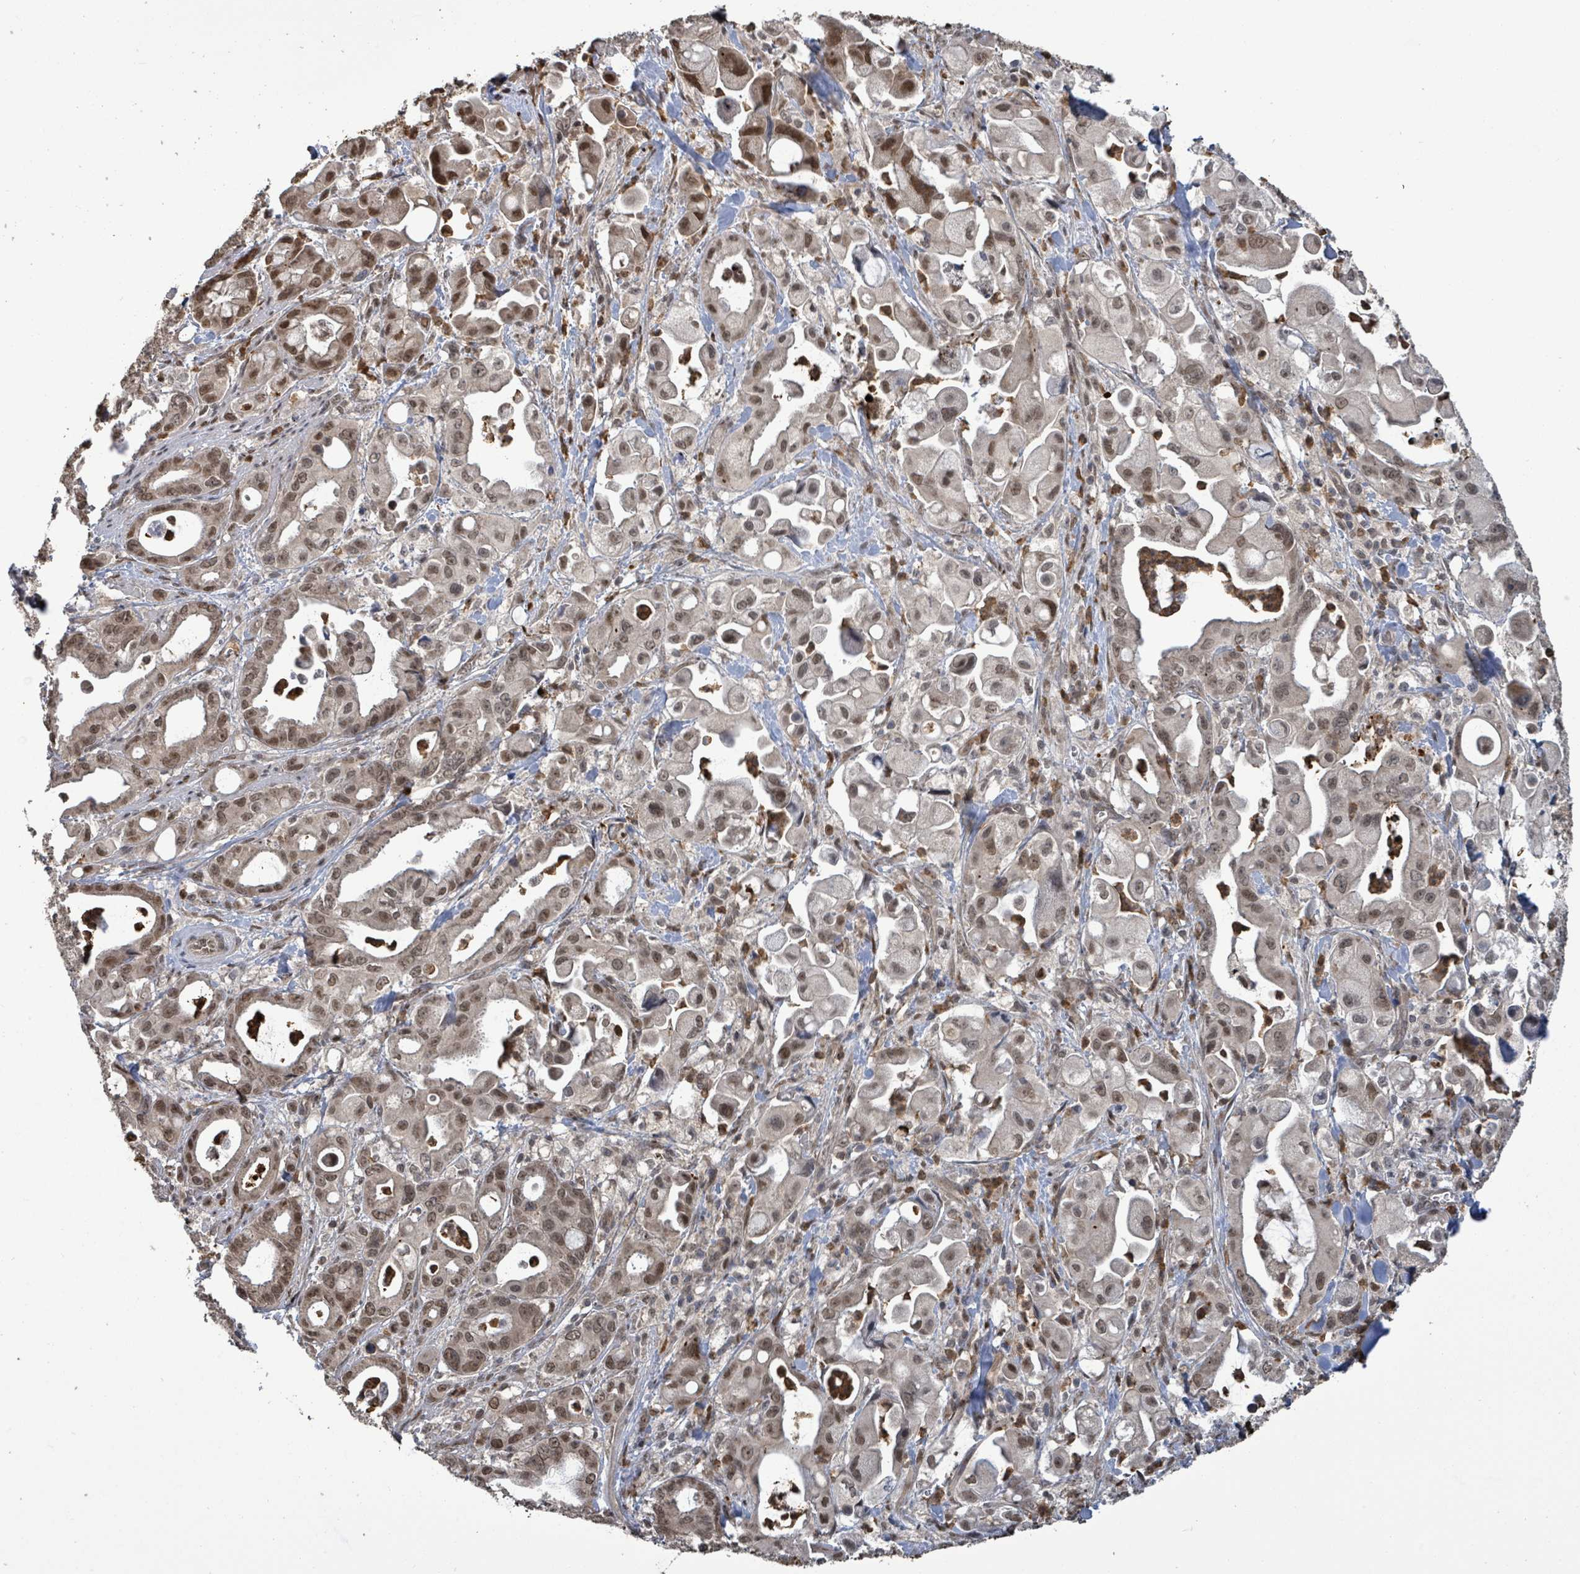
{"staining": {"intensity": "moderate", "quantity": "25%-75%", "location": "nuclear"}, "tissue": "pancreatic cancer", "cell_type": "Tumor cells", "image_type": "cancer", "snomed": [{"axis": "morphology", "description": "Adenocarcinoma, NOS"}, {"axis": "topography", "description": "Pancreas"}], "caption": "Adenocarcinoma (pancreatic) stained with a protein marker displays moderate staining in tumor cells.", "gene": "COQ6", "patient": {"sex": "male", "age": 68}}